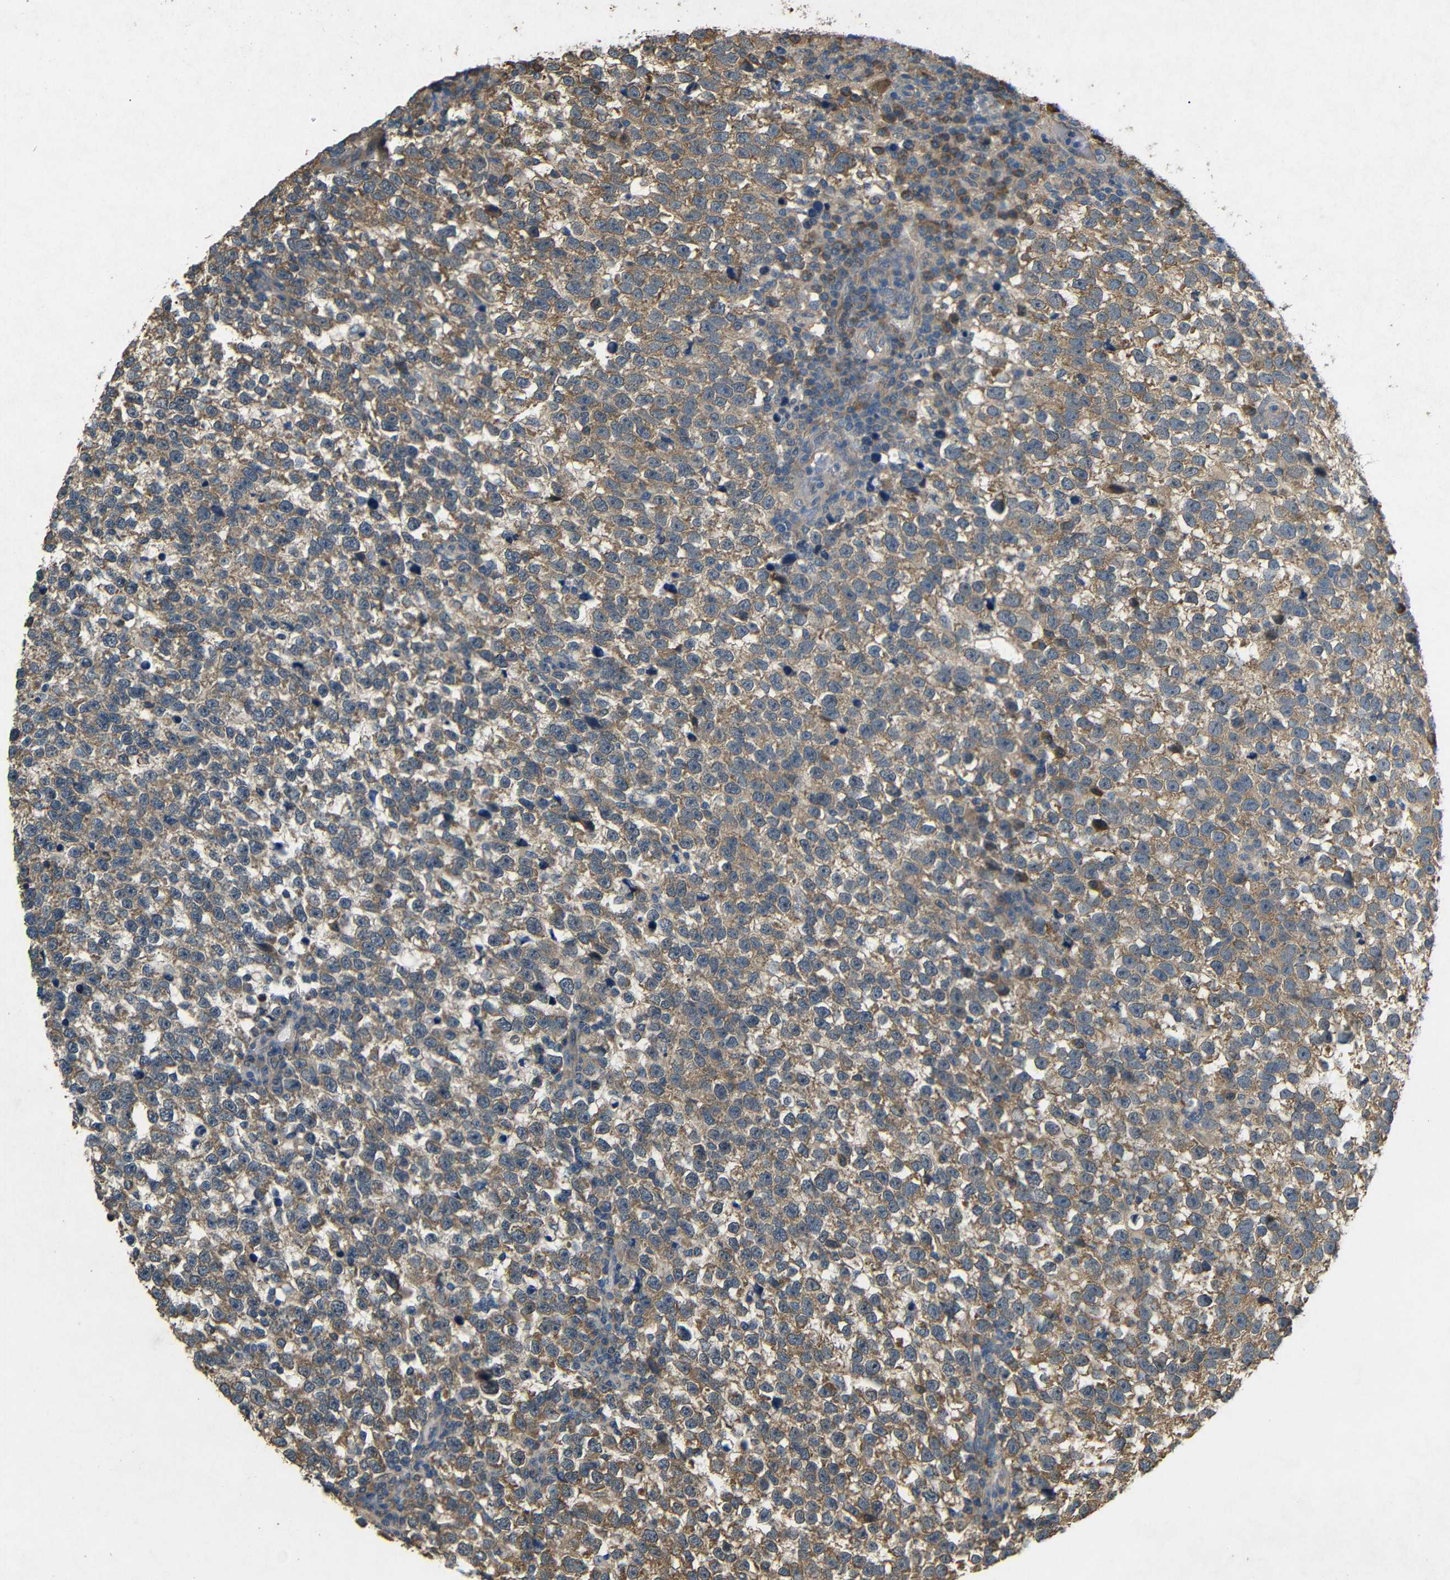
{"staining": {"intensity": "moderate", "quantity": "25%-75%", "location": "cytoplasmic/membranous"}, "tissue": "testis cancer", "cell_type": "Tumor cells", "image_type": "cancer", "snomed": [{"axis": "morphology", "description": "Normal tissue, NOS"}, {"axis": "morphology", "description": "Seminoma, NOS"}, {"axis": "topography", "description": "Testis"}], "caption": "DAB (3,3'-diaminobenzidine) immunohistochemical staining of human testis cancer (seminoma) exhibits moderate cytoplasmic/membranous protein expression in about 25%-75% of tumor cells.", "gene": "BNIP3", "patient": {"sex": "male", "age": 43}}